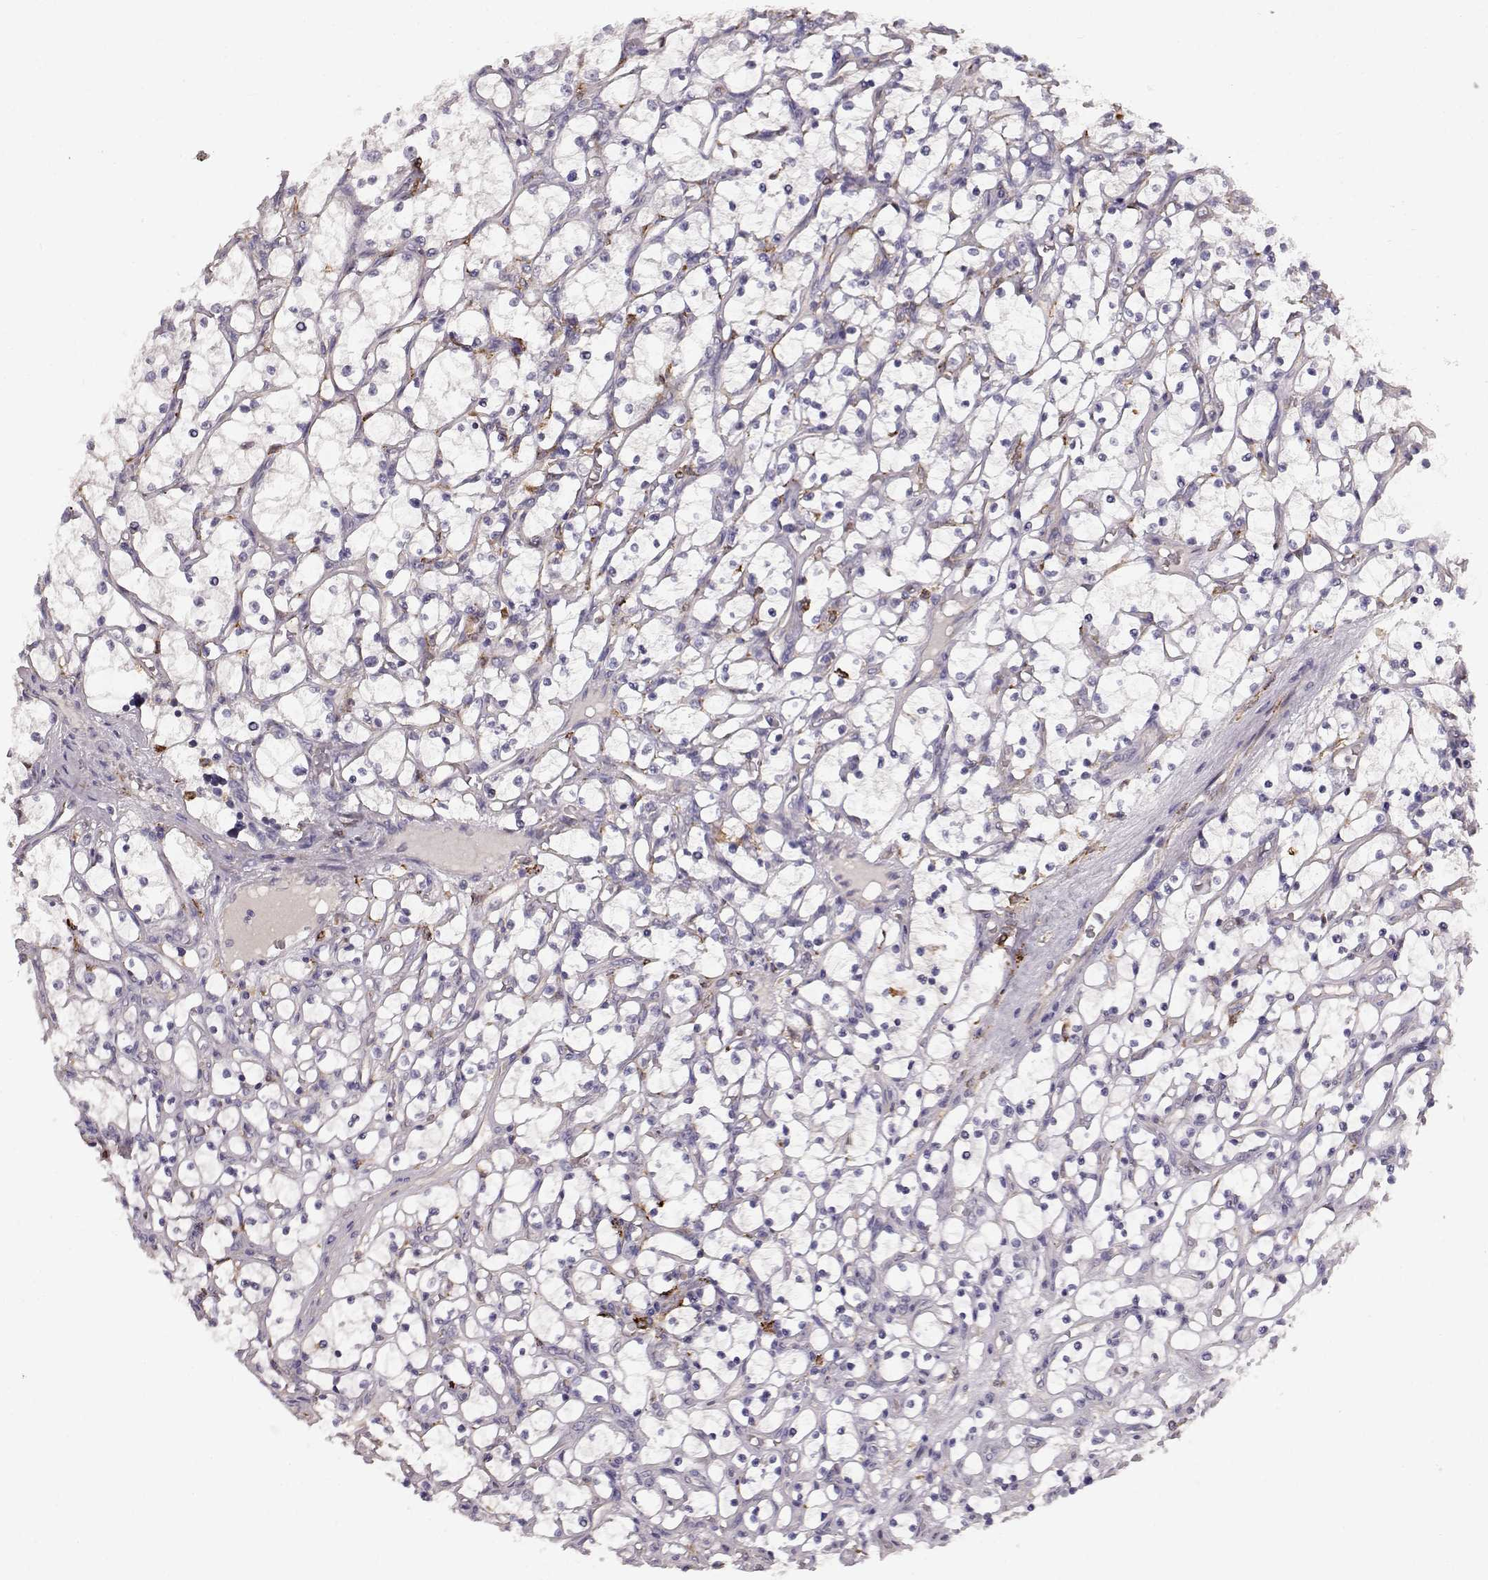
{"staining": {"intensity": "negative", "quantity": "none", "location": "none"}, "tissue": "renal cancer", "cell_type": "Tumor cells", "image_type": "cancer", "snomed": [{"axis": "morphology", "description": "Adenocarcinoma, NOS"}, {"axis": "topography", "description": "Kidney"}], "caption": "Tumor cells show no significant staining in renal cancer.", "gene": "CCNF", "patient": {"sex": "female", "age": 69}}